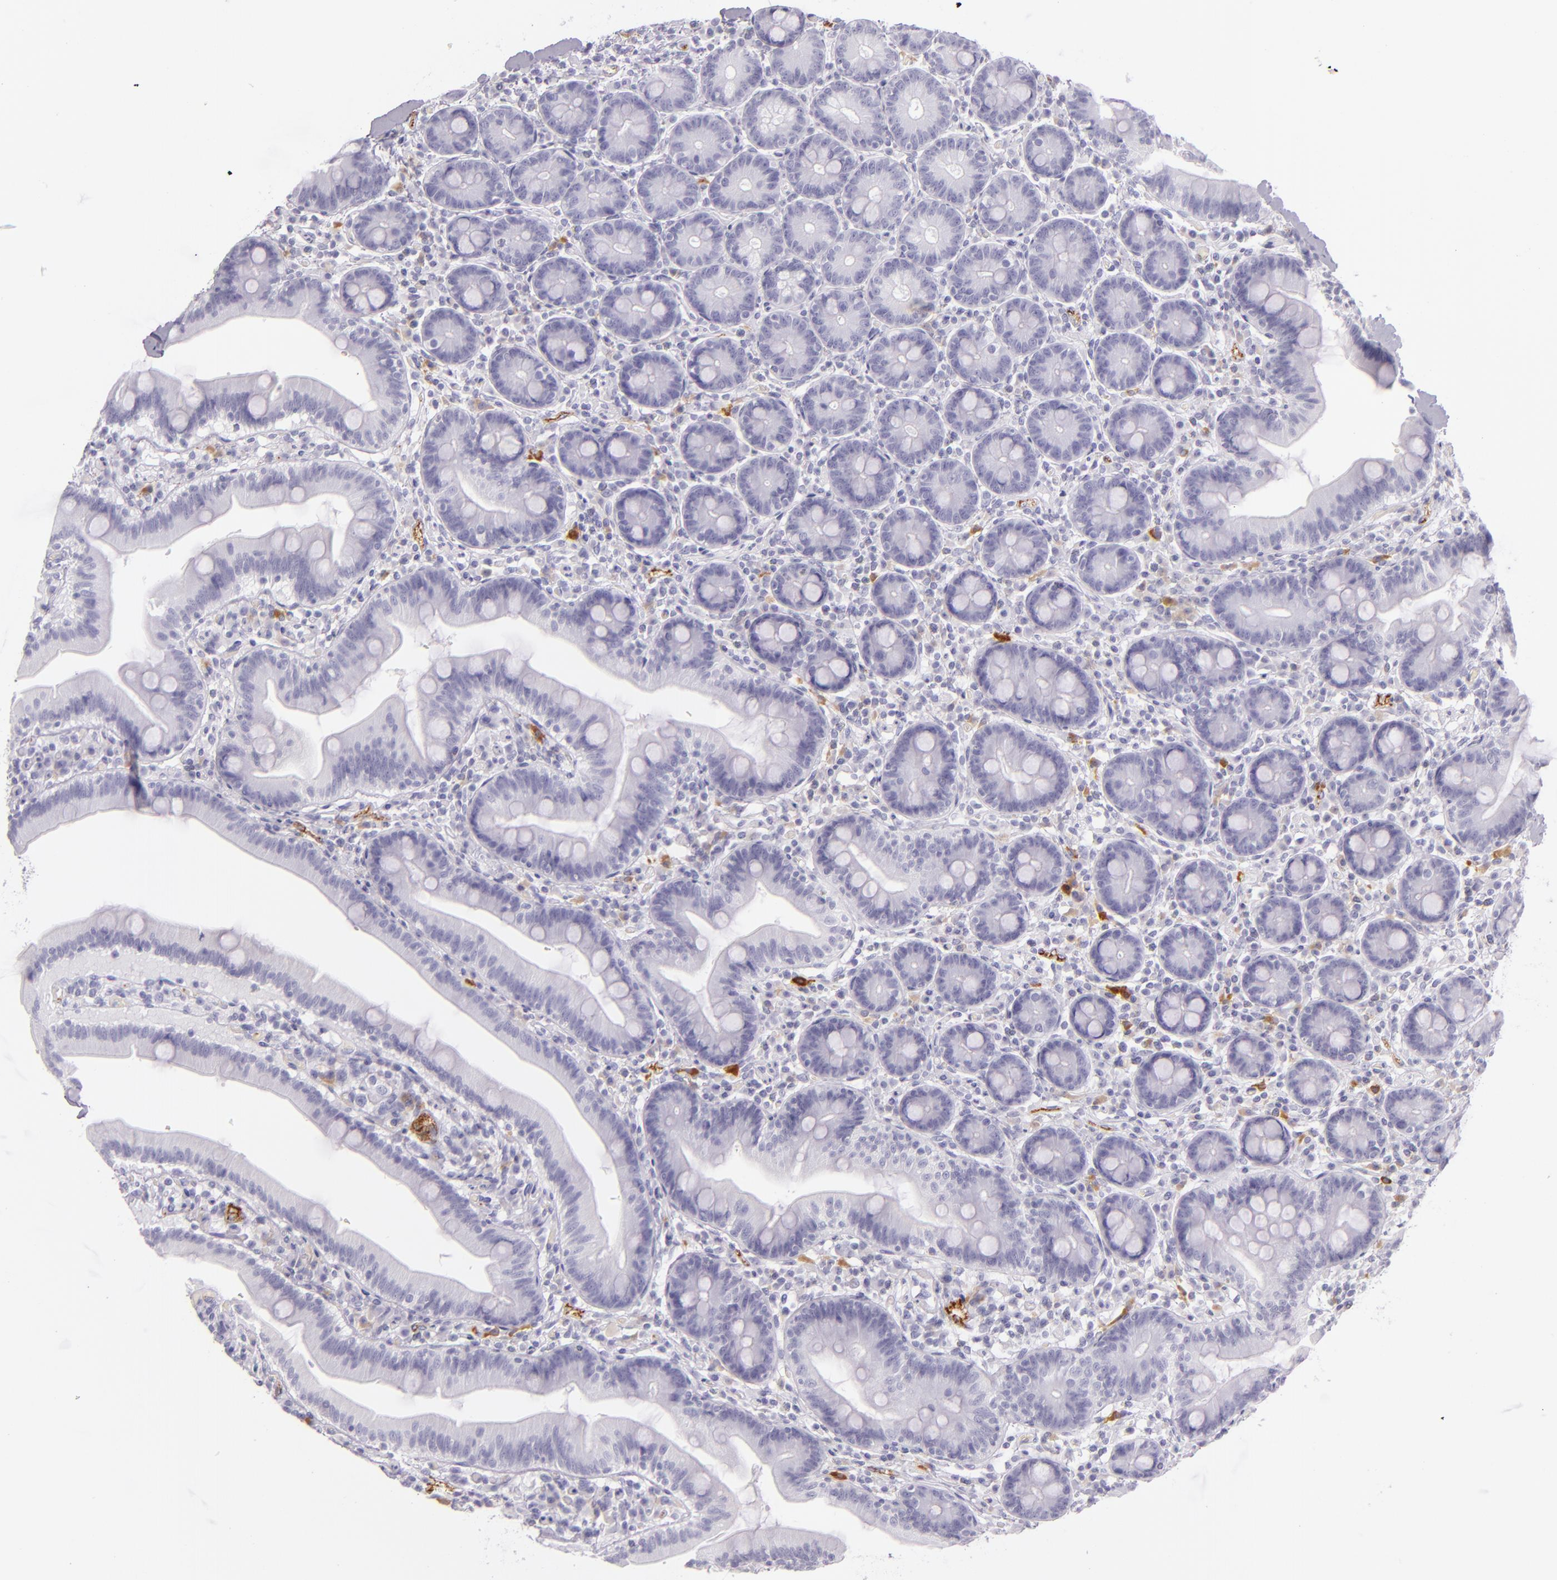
{"staining": {"intensity": "negative", "quantity": "none", "location": "none"}, "tissue": "duodenum", "cell_type": "Glandular cells", "image_type": "normal", "snomed": [{"axis": "morphology", "description": "Normal tissue, NOS"}, {"axis": "topography", "description": "Duodenum"}], "caption": "IHC histopathology image of unremarkable duodenum: human duodenum stained with DAB shows no significant protein positivity in glandular cells.", "gene": "SELP", "patient": {"sex": "male", "age": 66}}